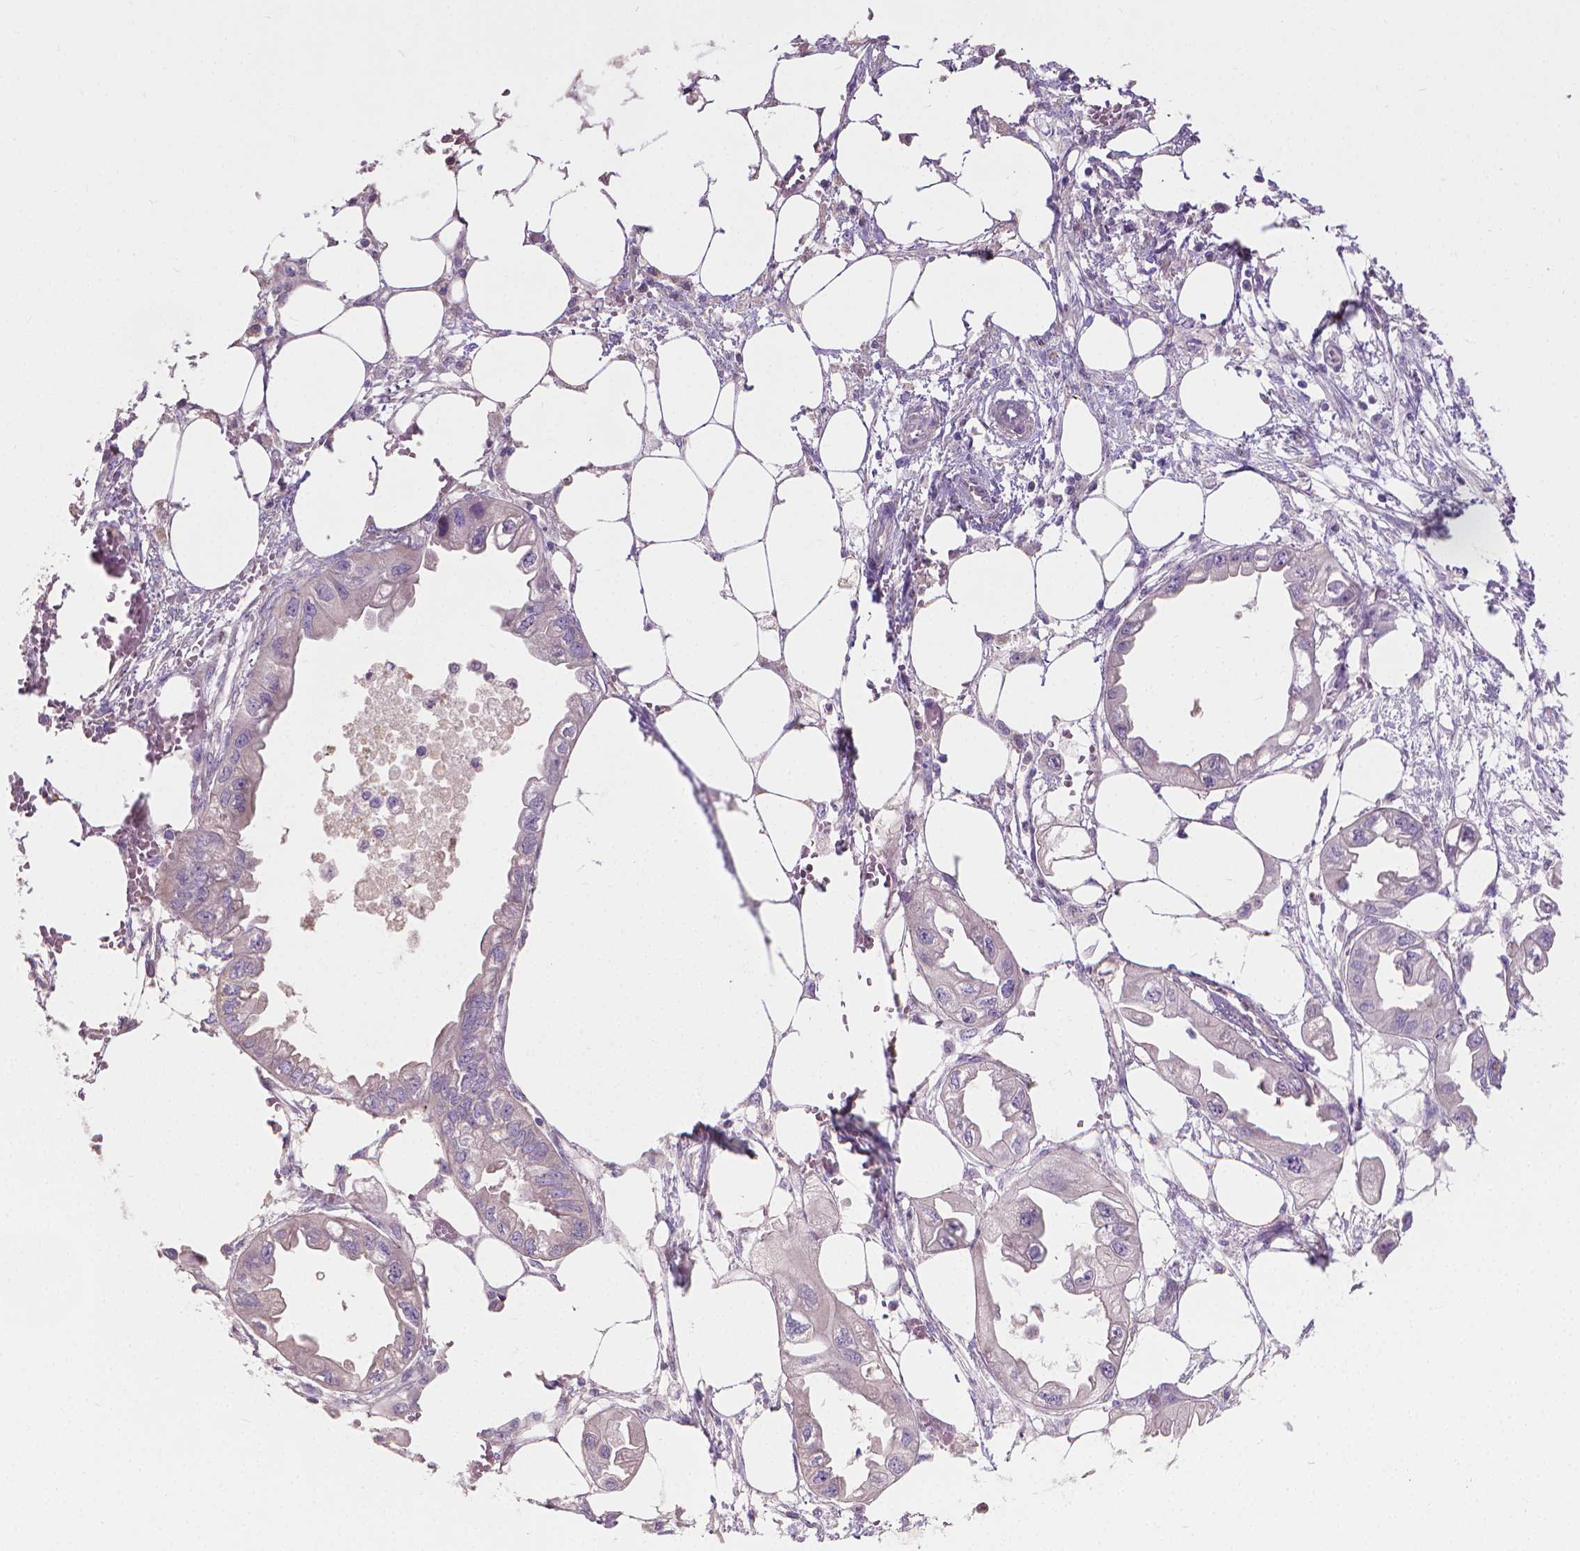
{"staining": {"intensity": "negative", "quantity": "none", "location": "none"}, "tissue": "endometrial cancer", "cell_type": "Tumor cells", "image_type": "cancer", "snomed": [{"axis": "morphology", "description": "Adenocarcinoma, NOS"}, {"axis": "morphology", "description": "Adenocarcinoma, metastatic, NOS"}, {"axis": "topography", "description": "Adipose tissue"}, {"axis": "topography", "description": "Endometrium"}], "caption": "The image shows no staining of tumor cells in endometrial cancer.", "gene": "CABCOCO1", "patient": {"sex": "female", "age": 67}}